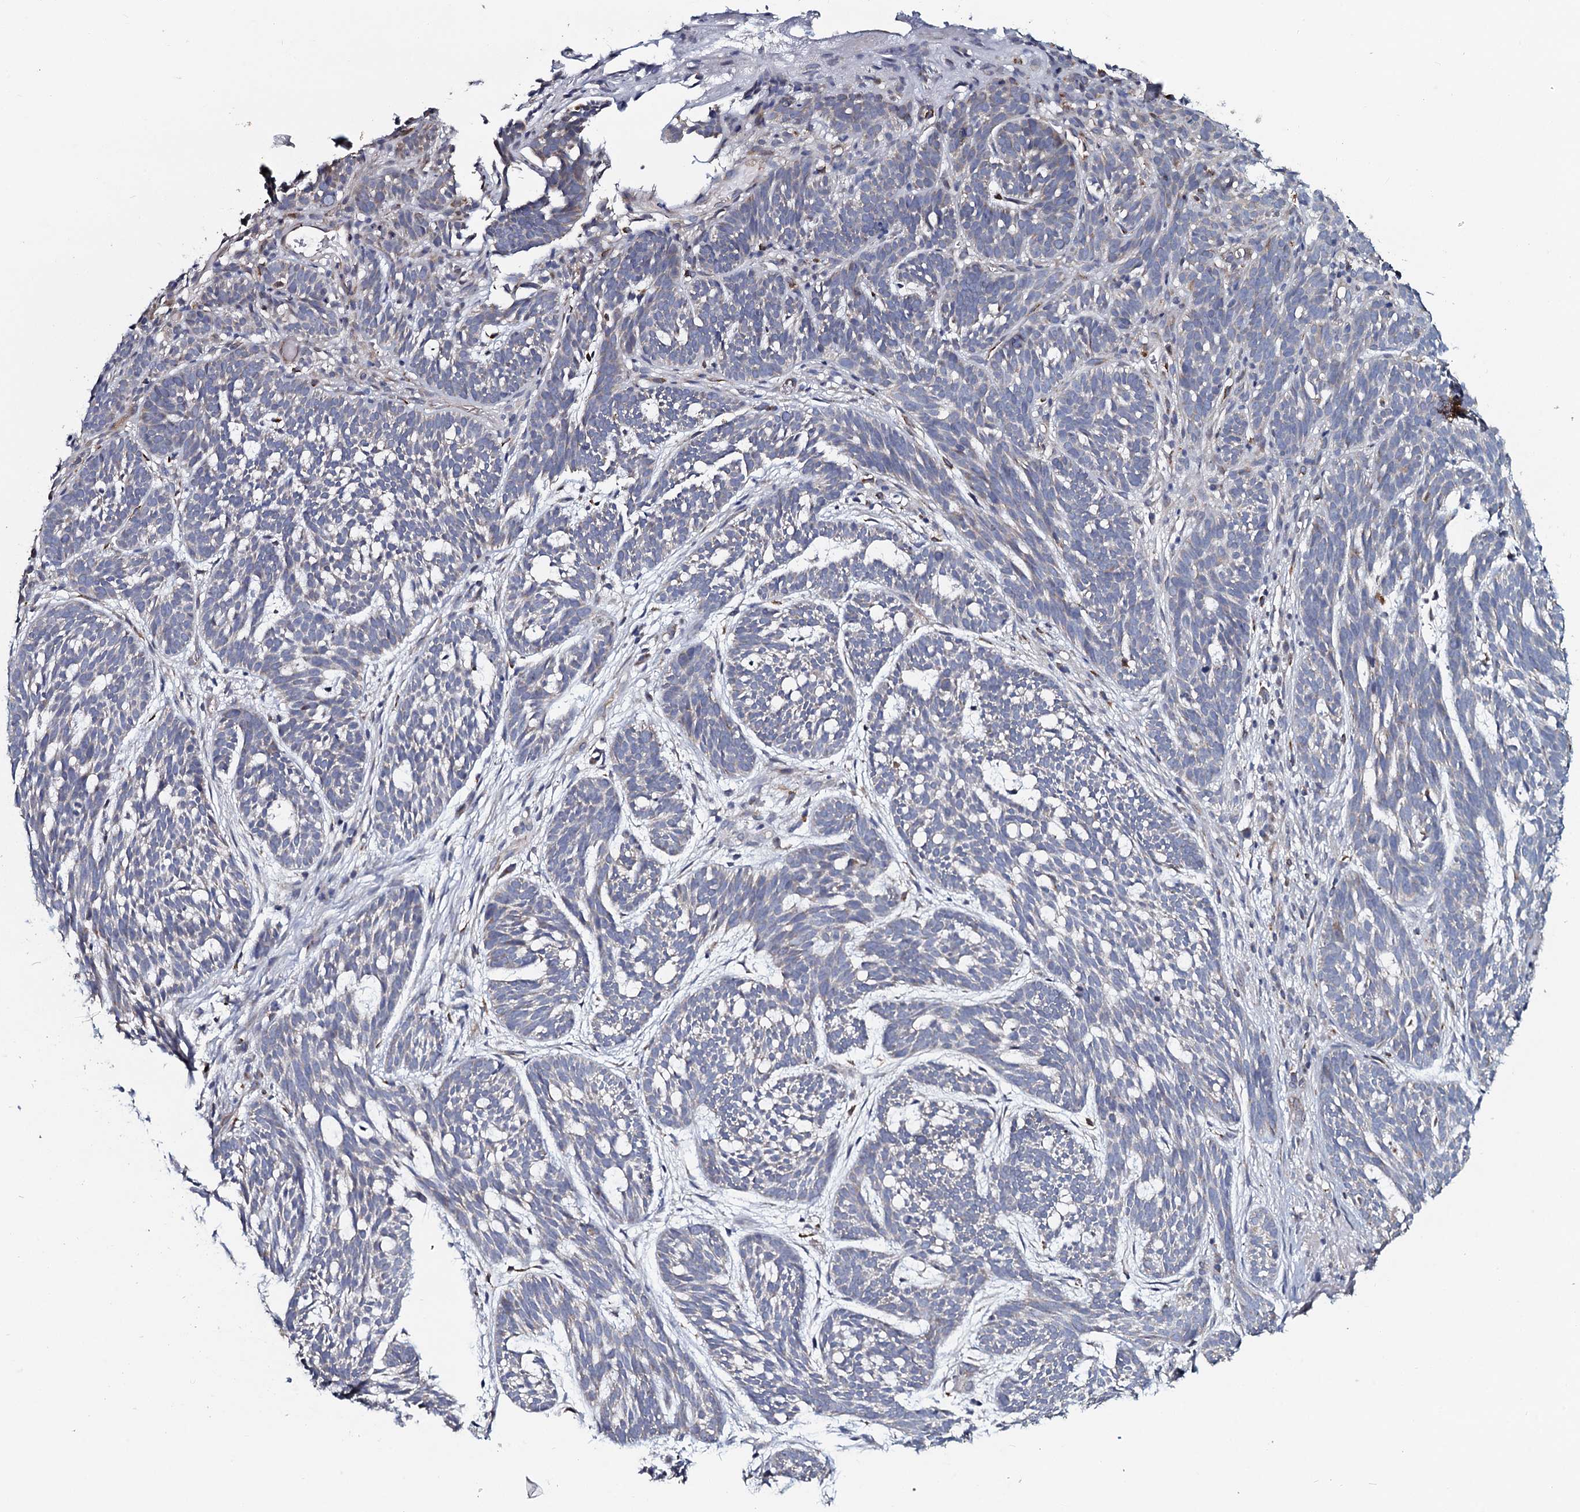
{"staining": {"intensity": "negative", "quantity": "none", "location": "none"}, "tissue": "skin cancer", "cell_type": "Tumor cells", "image_type": "cancer", "snomed": [{"axis": "morphology", "description": "Basal cell carcinoma"}, {"axis": "topography", "description": "Skin"}], "caption": "There is no significant expression in tumor cells of skin cancer (basal cell carcinoma). (DAB (3,3'-diaminobenzidine) immunohistochemistry with hematoxylin counter stain).", "gene": "KCTD4", "patient": {"sex": "male", "age": 71}}